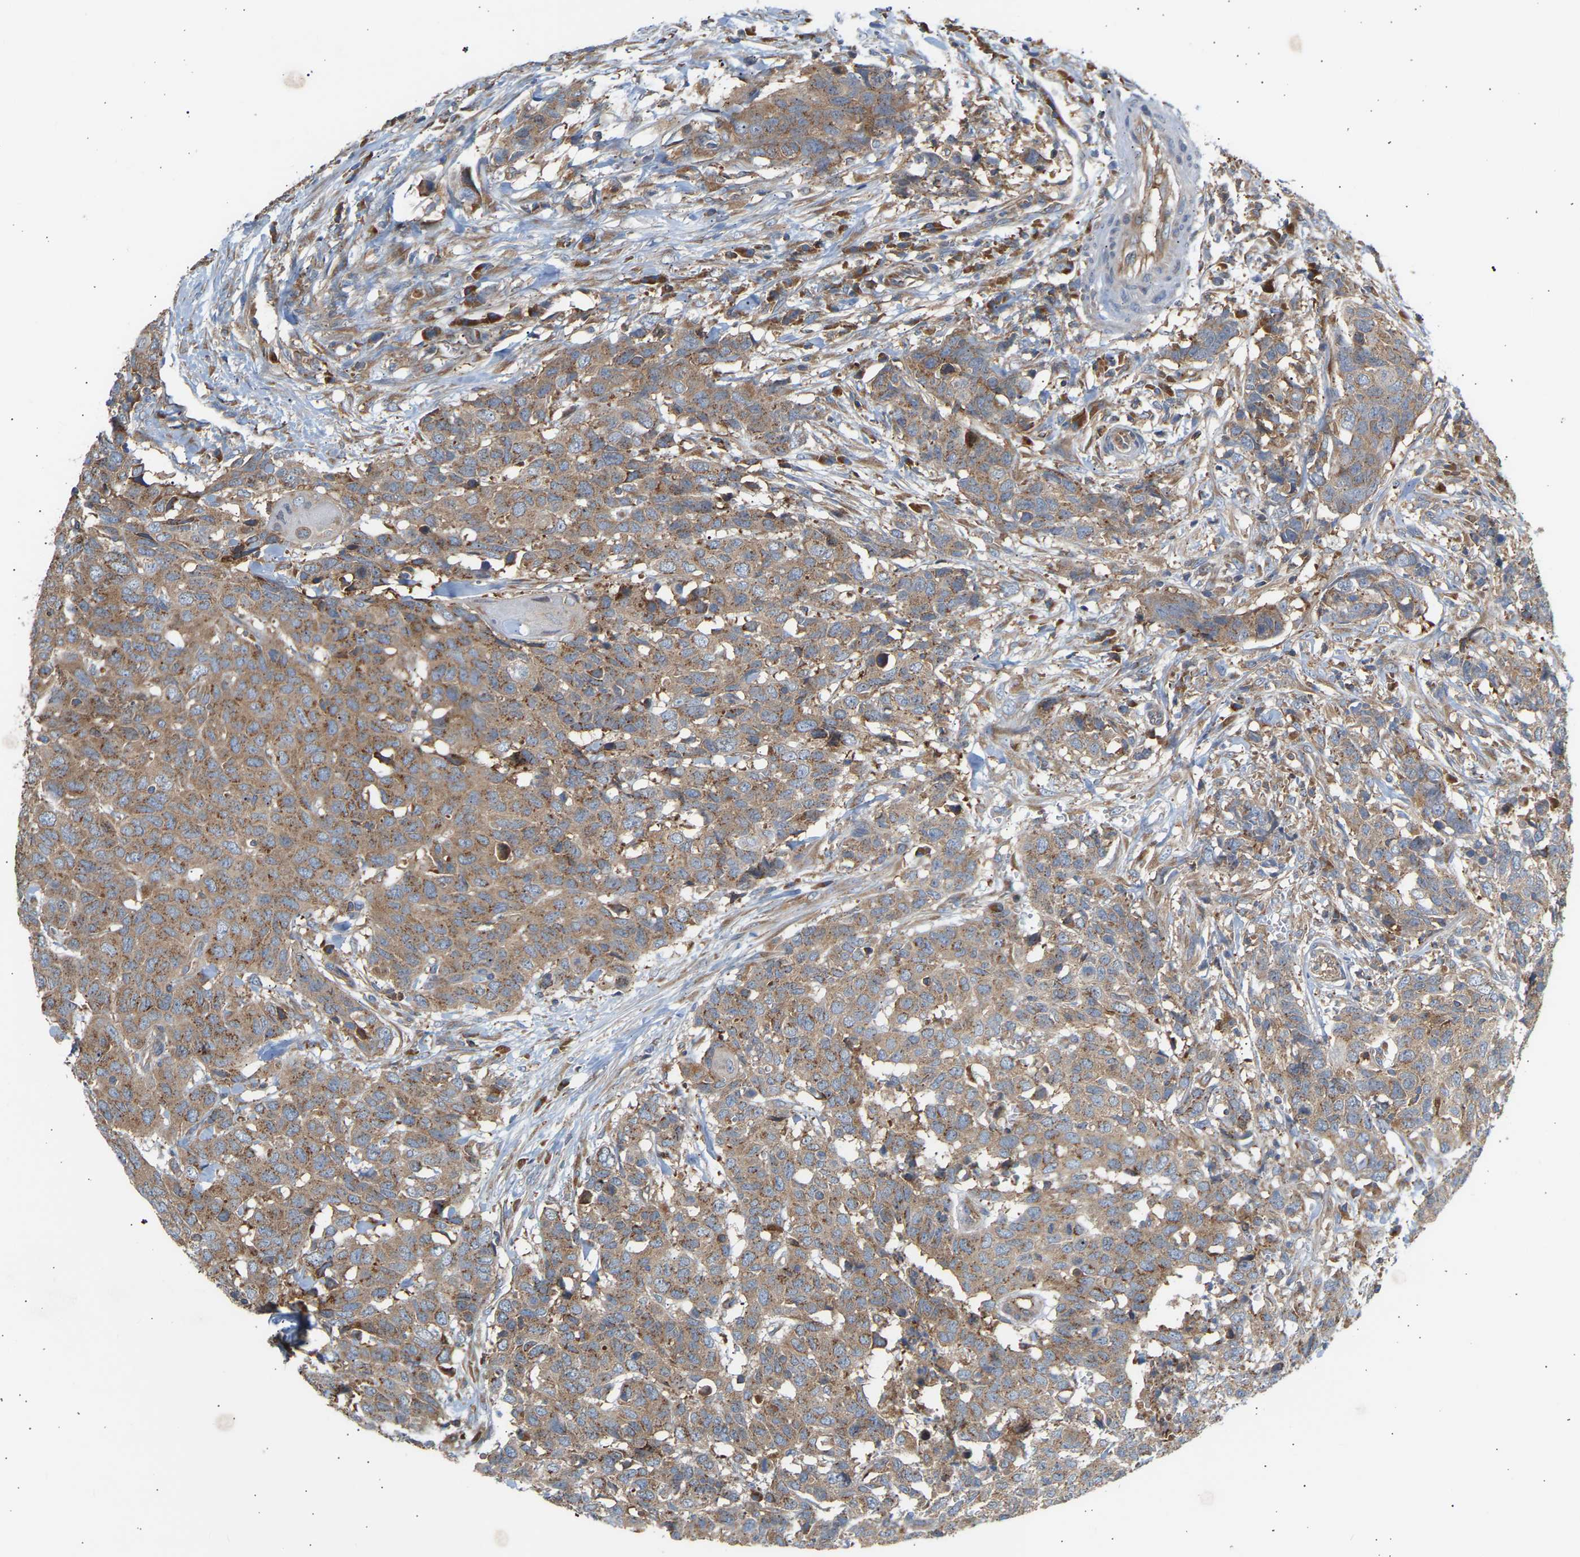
{"staining": {"intensity": "moderate", "quantity": ">75%", "location": "cytoplasmic/membranous"}, "tissue": "head and neck cancer", "cell_type": "Tumor cells", "image_type": "cancer", "snomed": [{"axis": "morphology", "description": "Squamous cell carcinoma, NOS"}, {"axis": "topography", "description": "Head-Neck"}], "caption": "Protein staining reveals moderate cytoplasmic/membranous positivity in about >75% of tumor cells in head and neck cancer.", "gene": "GCN1", "patient": {"sex": "male", "age": 66}}